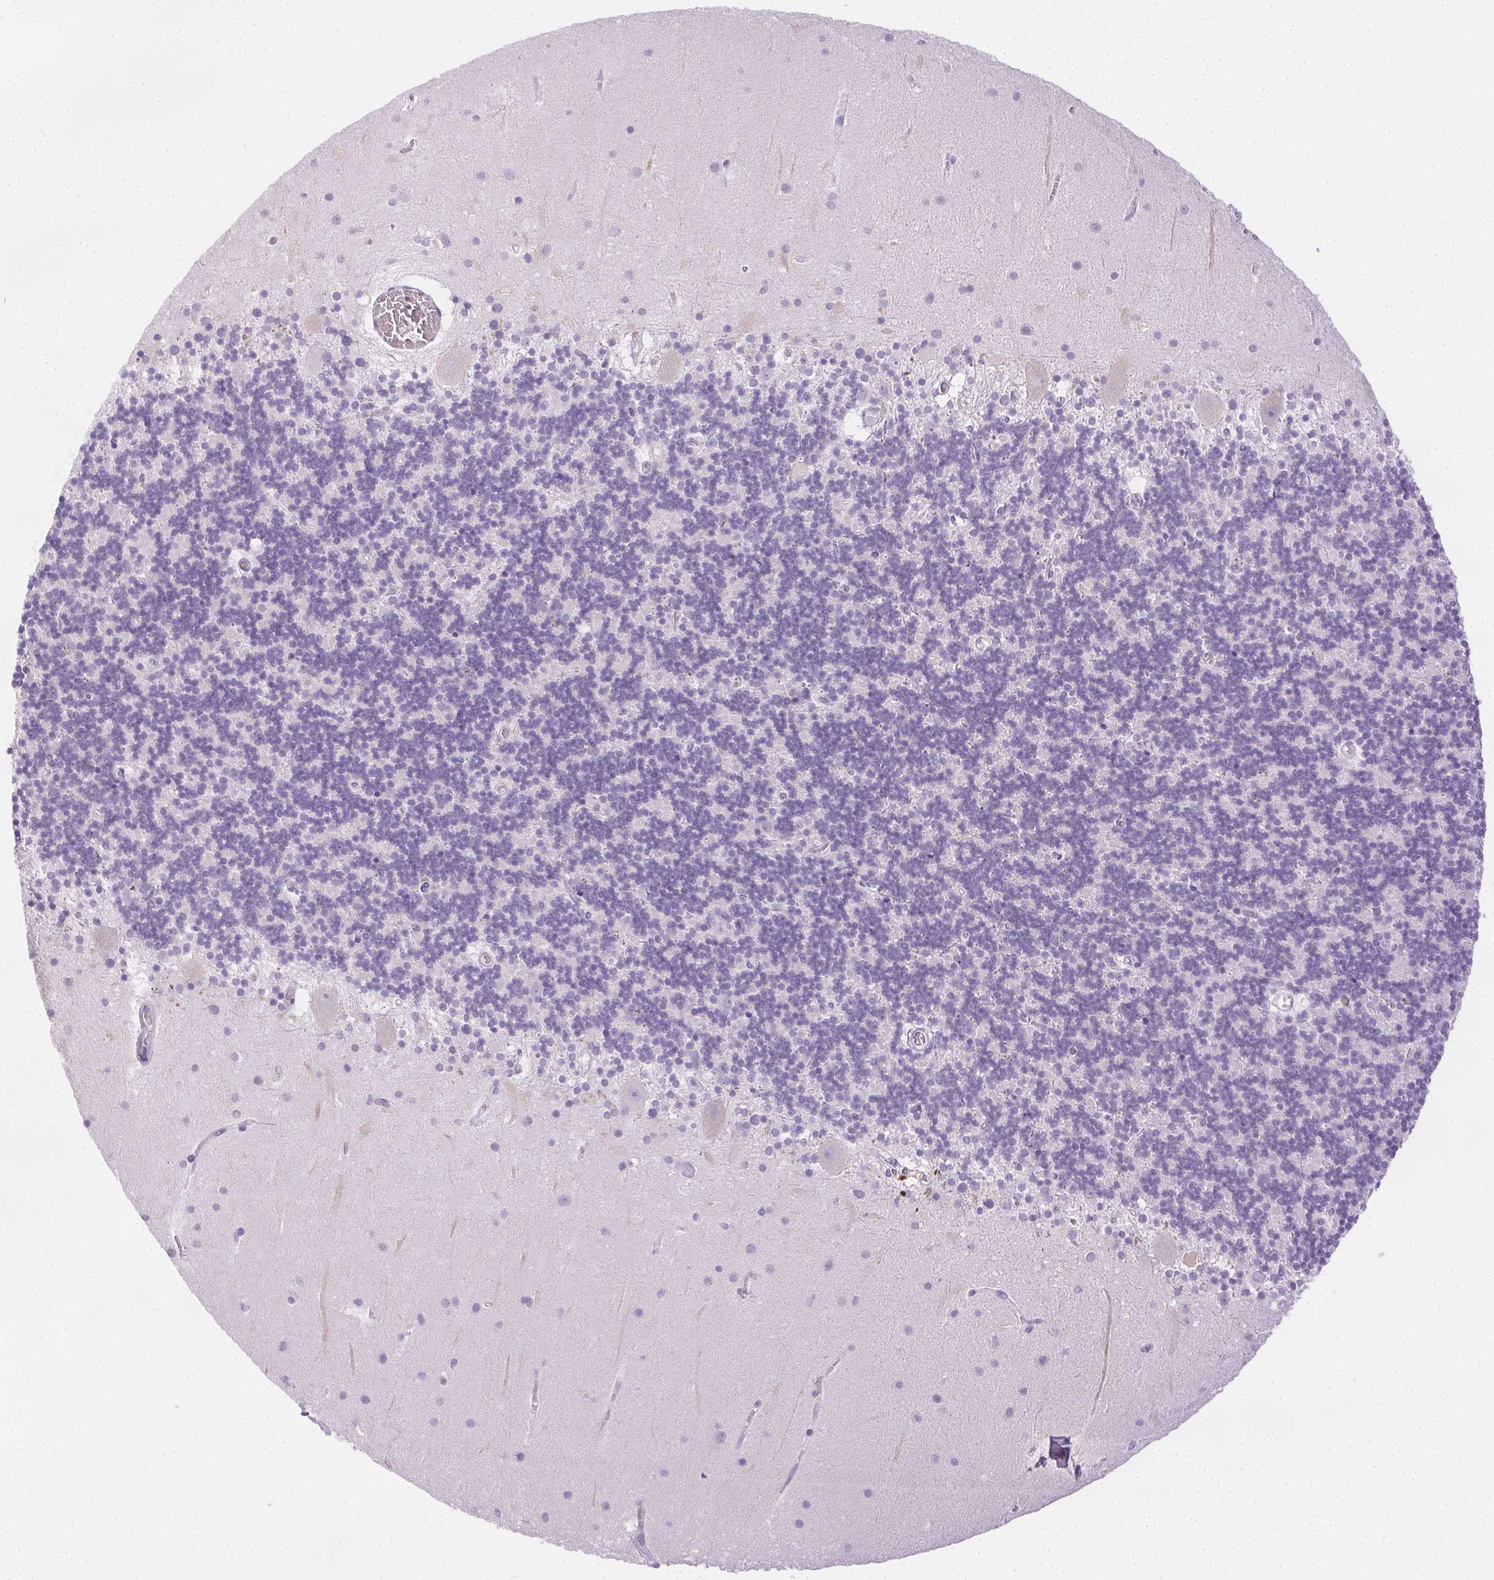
{"staining": {"intensity": "negative", "quantity": "none", "location": "none"}, "tissue": "cerebellum", "cell_type": "Cells in granular layer", "image_type": "normal", "snomed": [{"axis": "morphology", "description": "Normal tissue, NOS"}, {"axis": "topography", "description": "Cerebellum"}], "caption": "DAB (3,3'-diaminobenzidine) immunohistochemical staining of normal cerebellum demonstrates no significant staining in cells in granular layer.", "gene": "C20orf85", "patient": {"sex": "male", "age": 70}}